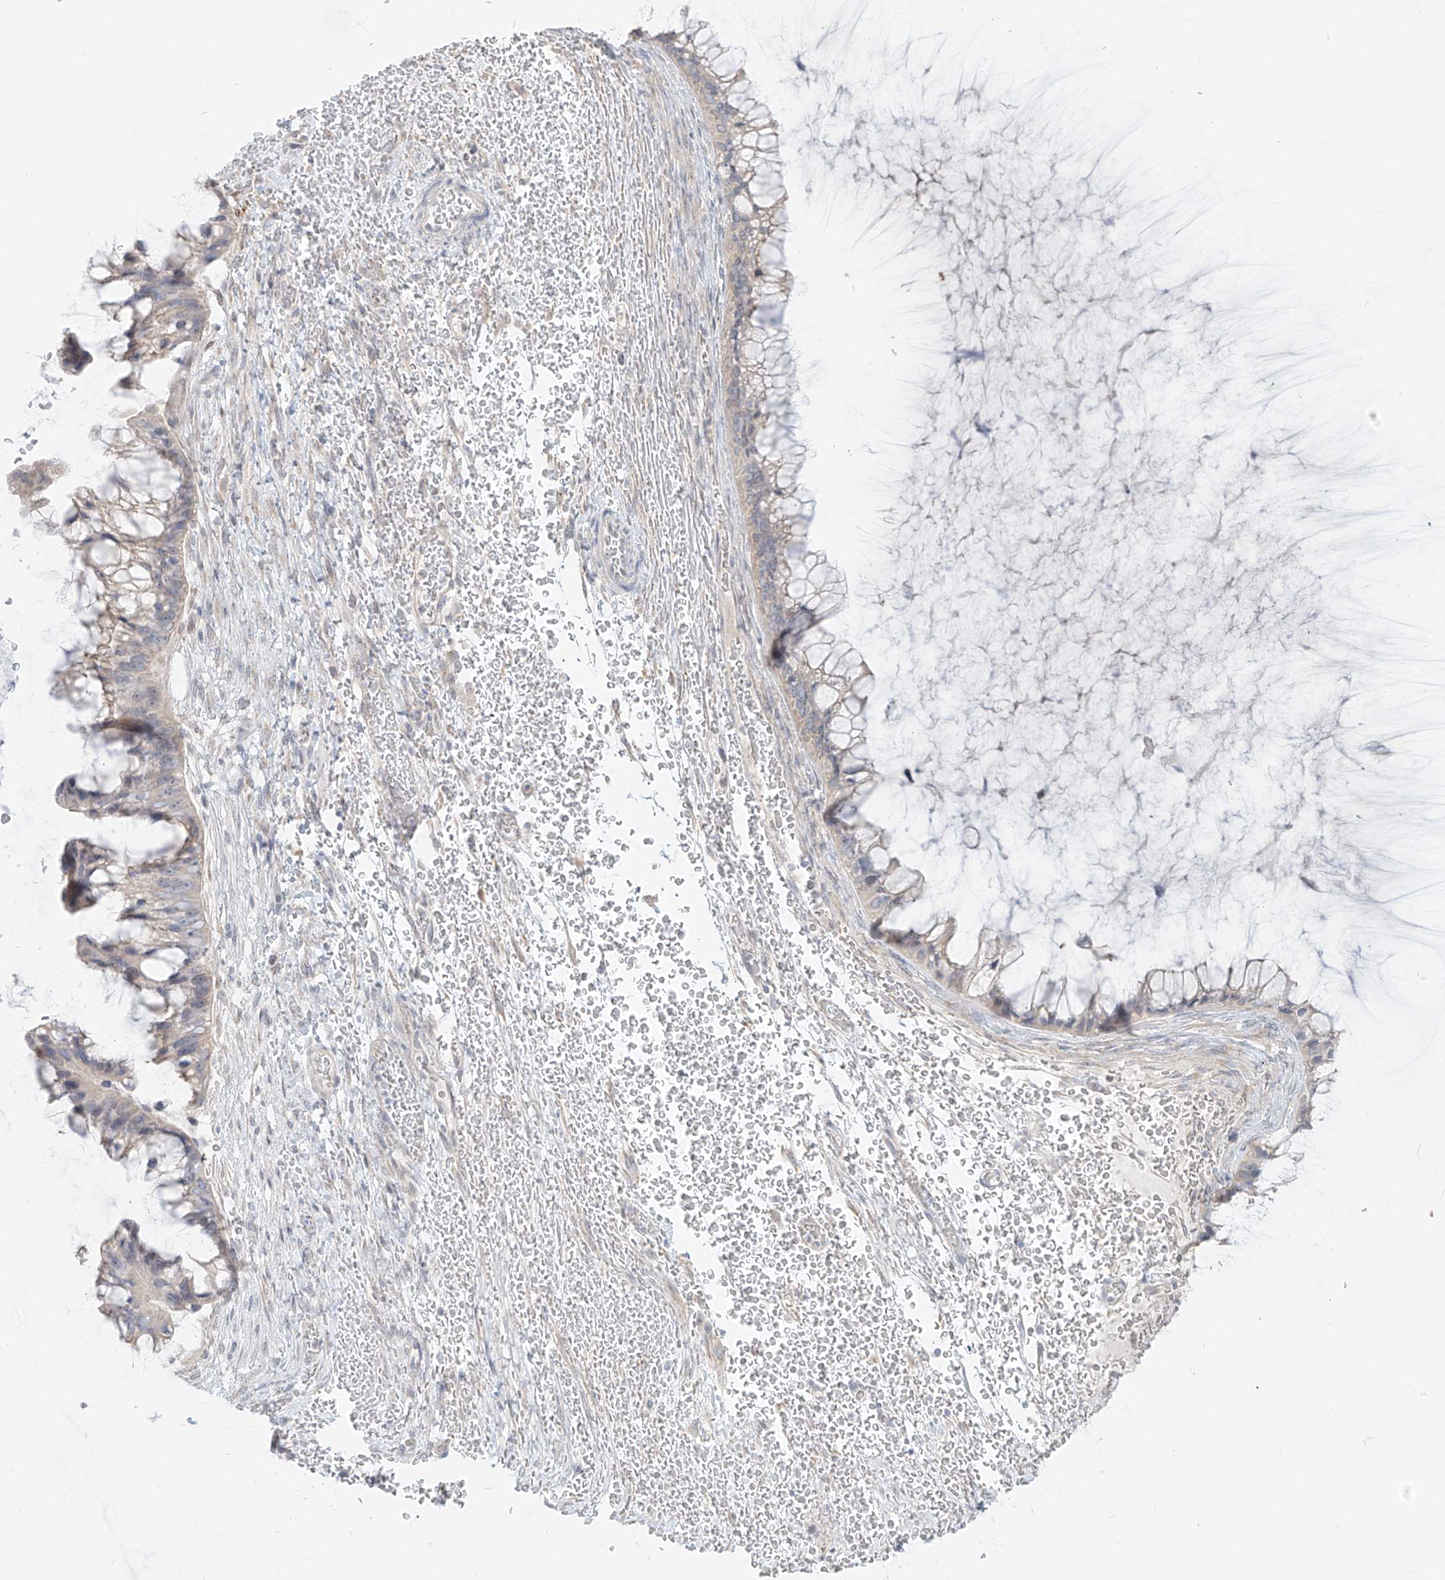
{"staining": {"intensity": "weak", "quantity": "<25%", "location": "cytoplasmic/membranous"}, "tissue": "ovarian cancer", "cell_type": "Tumor cells", "image_type": "cancer", "snomed": [{"axis": "morphology", "description": "Cystadenocarcinoma, mucinous, NOS"}, {"axis": "topography", "description": "Ovary"}], "caption": "There is no significant positivity in tumor cells of mucinous cystadenocarcinoma (ovarian).", "gene": "DCDC2", "patient": {"sex": "female", "age": 37}}